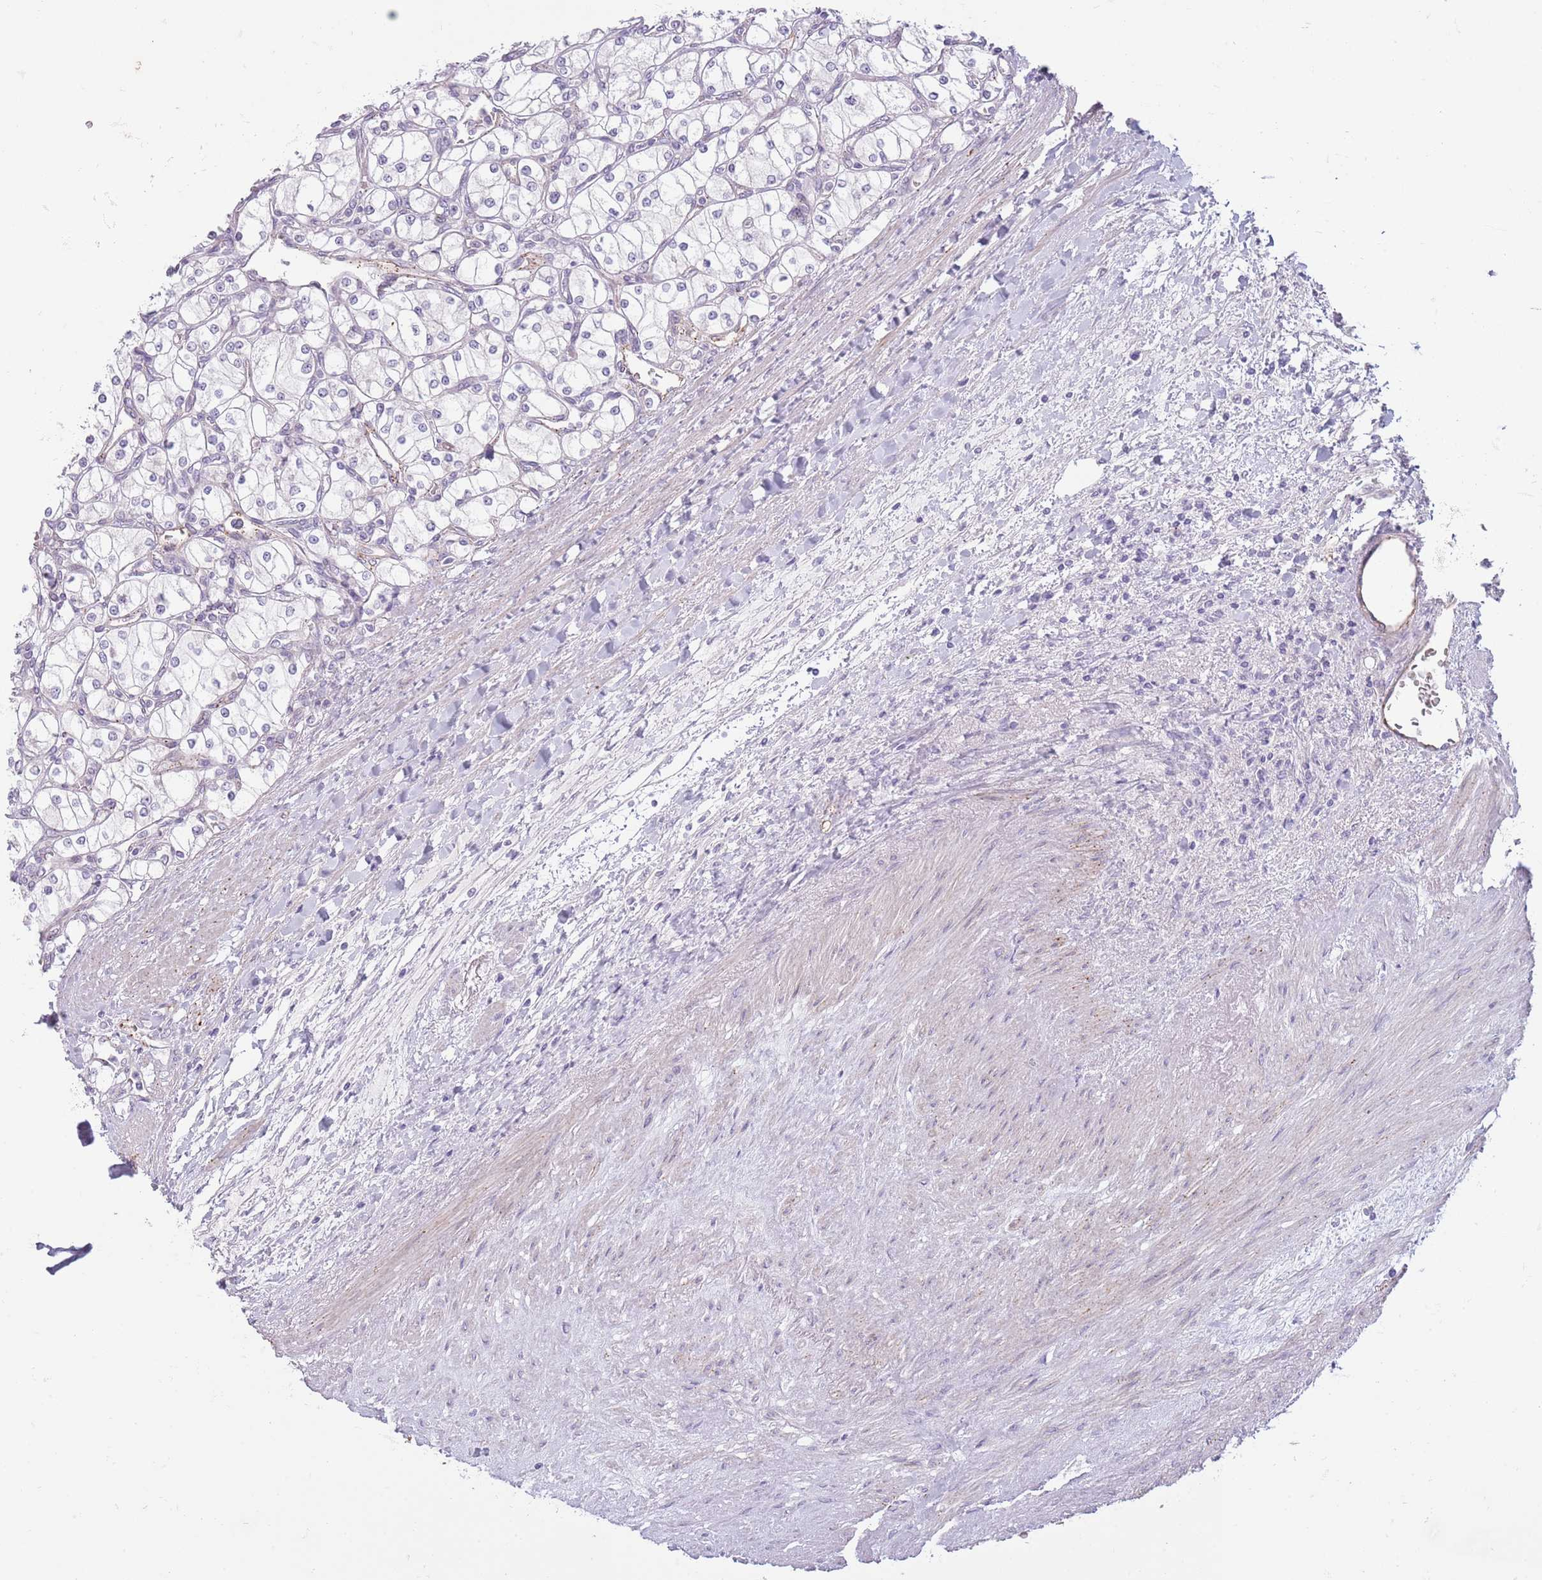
{"staining": {"intensity": "negative", "quantity": "none", "location": "none"}, "tissue": "renal cancer", "cell_type": "Tumor cells", "image_type": "cancer", "snomed": [{"axis": "morphology", "description": "Adenocarcinoma, NOS"}, {"axis": "topography", "description": "Kidney"}], "caption": "DAB (3,3'-diaminobenzidine) immunohistochemical staining of human renal cancer (adenocarcinoma) exhibits no significant expression in tumor cells.", "gene": "LDHD", "patient": {"sex": "male", "age": 80}}